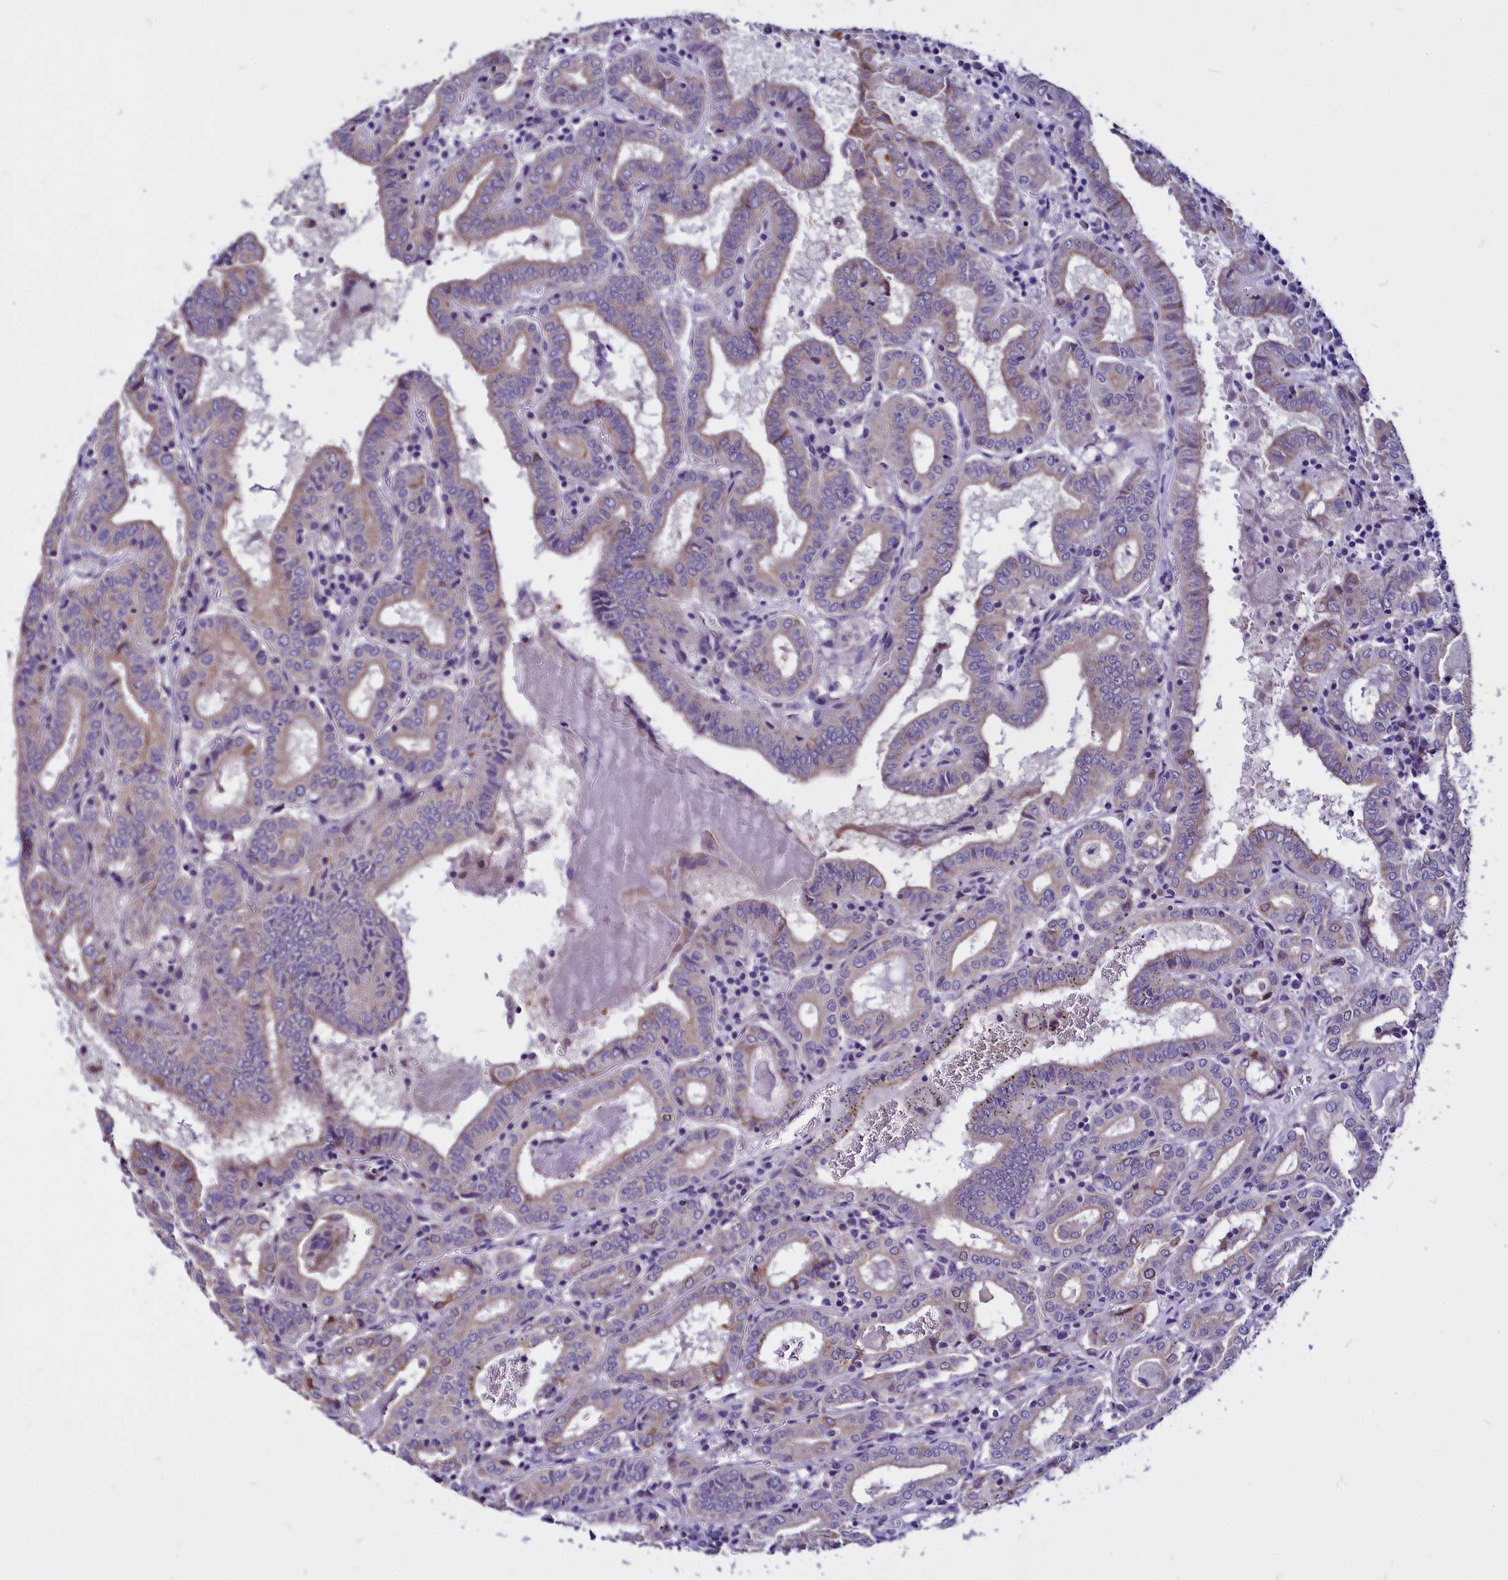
{"staining": {"intensity": "weak", "quantity": "<25%", "location": "cytoplasmic/membranous"}, "tissue": "thyroid cancer", "cell_type": "Tumor cells", "image_type": "cancer", "snomed": [{"axis": "morphology", "description": "Papillary adenocarcinoma, NOS"}, {"axis": "topography", "description": "Thyroid gland"}], "caption": "Human thyroid papillary adenocarcinoma stained for a protein using immunohistochemistry demonstrates no staining in tumor cells.", "gene": "CEP170", "patient": {"sex": "female", "age": 72}}